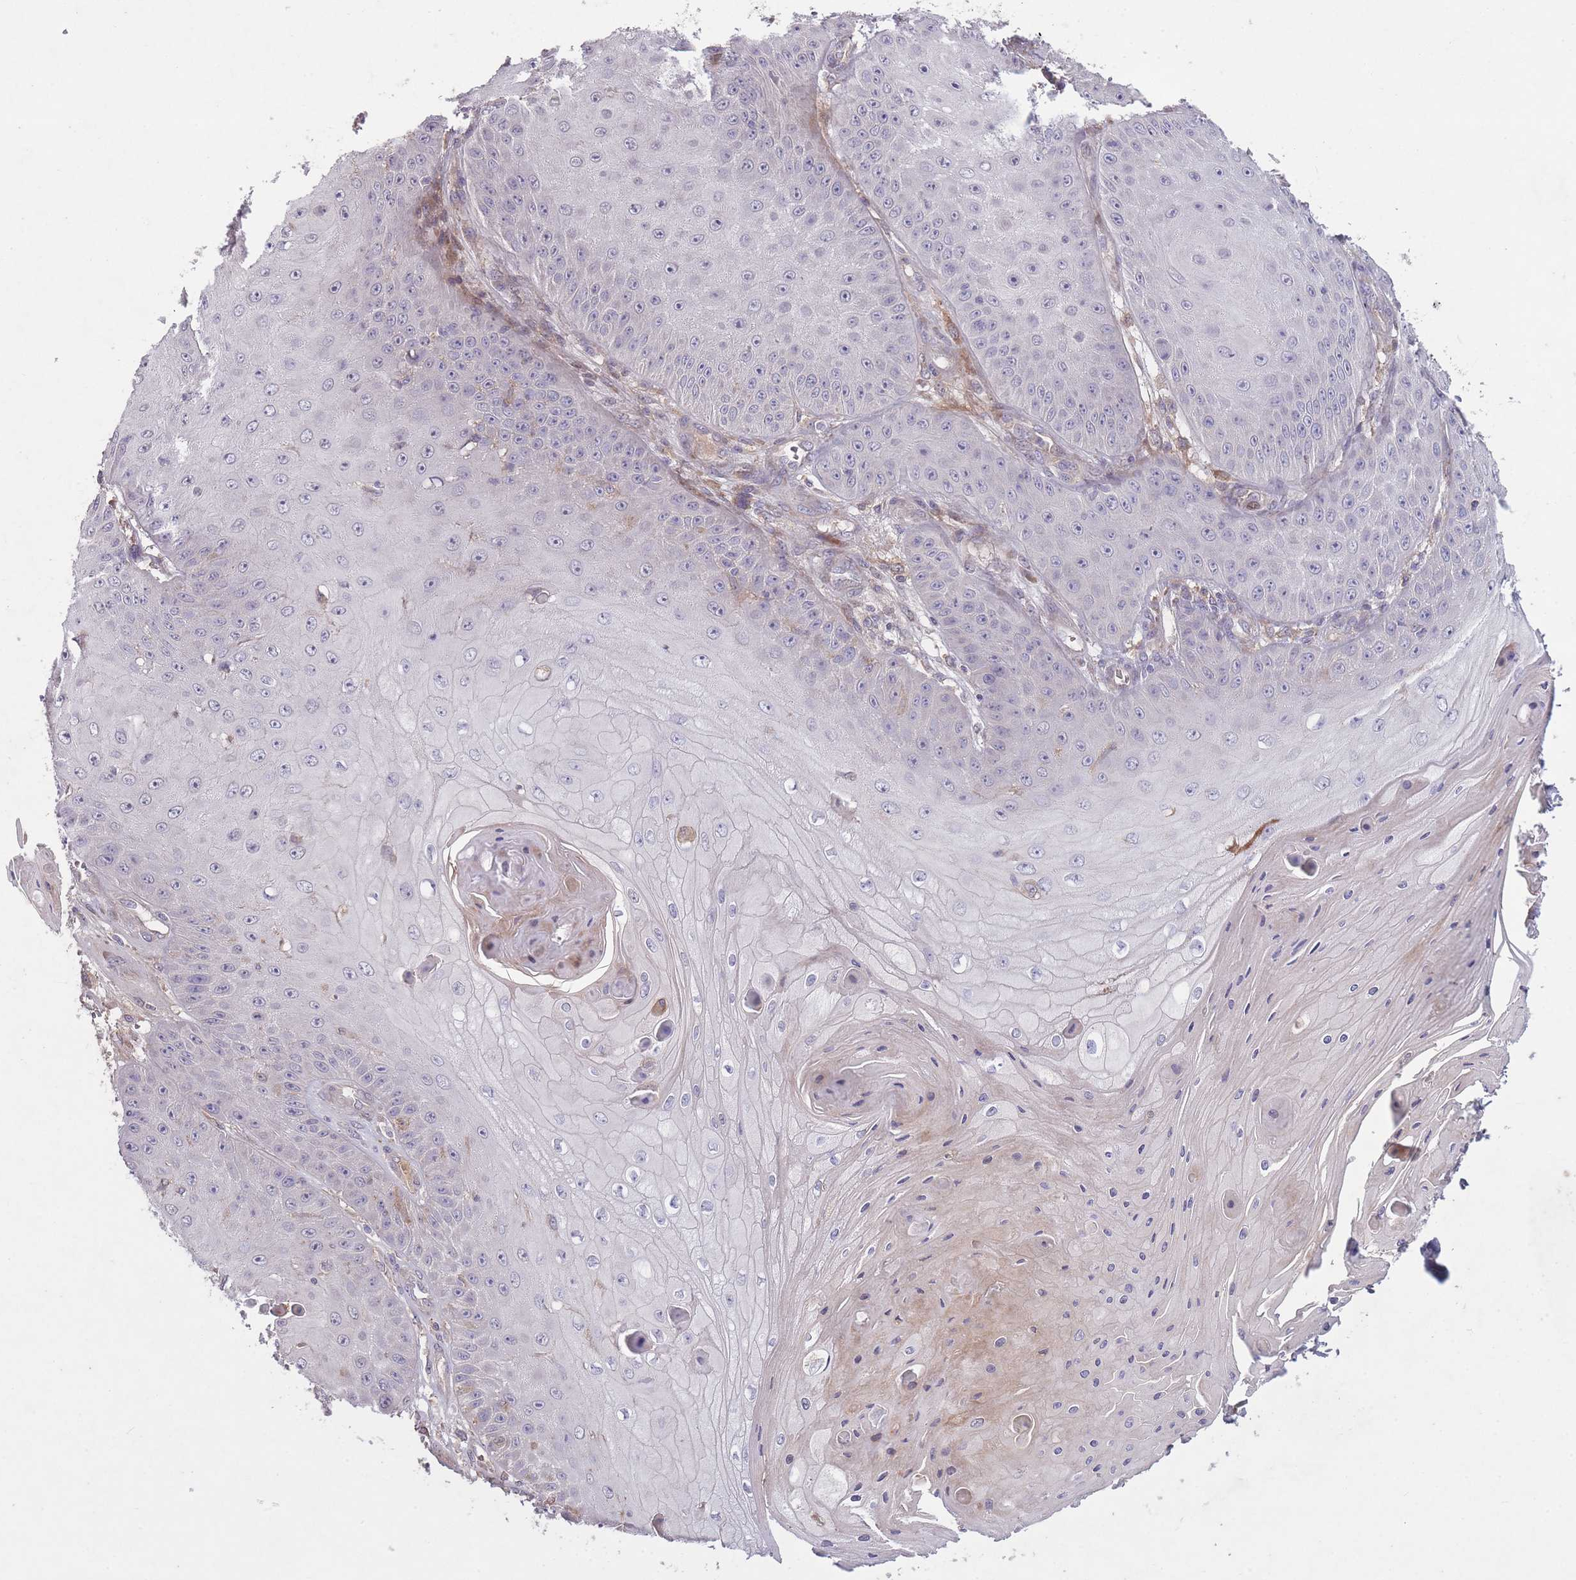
{"staining": {"intensity": "negative", "quantity": "none", "location": "none"}, "tissue": "skin cancer", "cell_type": "Tumor cells", "image_type": "cancer", "snomed": [{"axis": "morphology", "description": "Squamous cell carcinoma, NOS"}, {"axis": "topography", "description": "Skin"}], "caption": "This is a micrograph of immunohistochemistry (IHC) staining of skin squamous cell carcinoma, which shows no expression in tumor cells.", "gene": "OR2V2", "patient": {"sex": "male", "age": 70}}